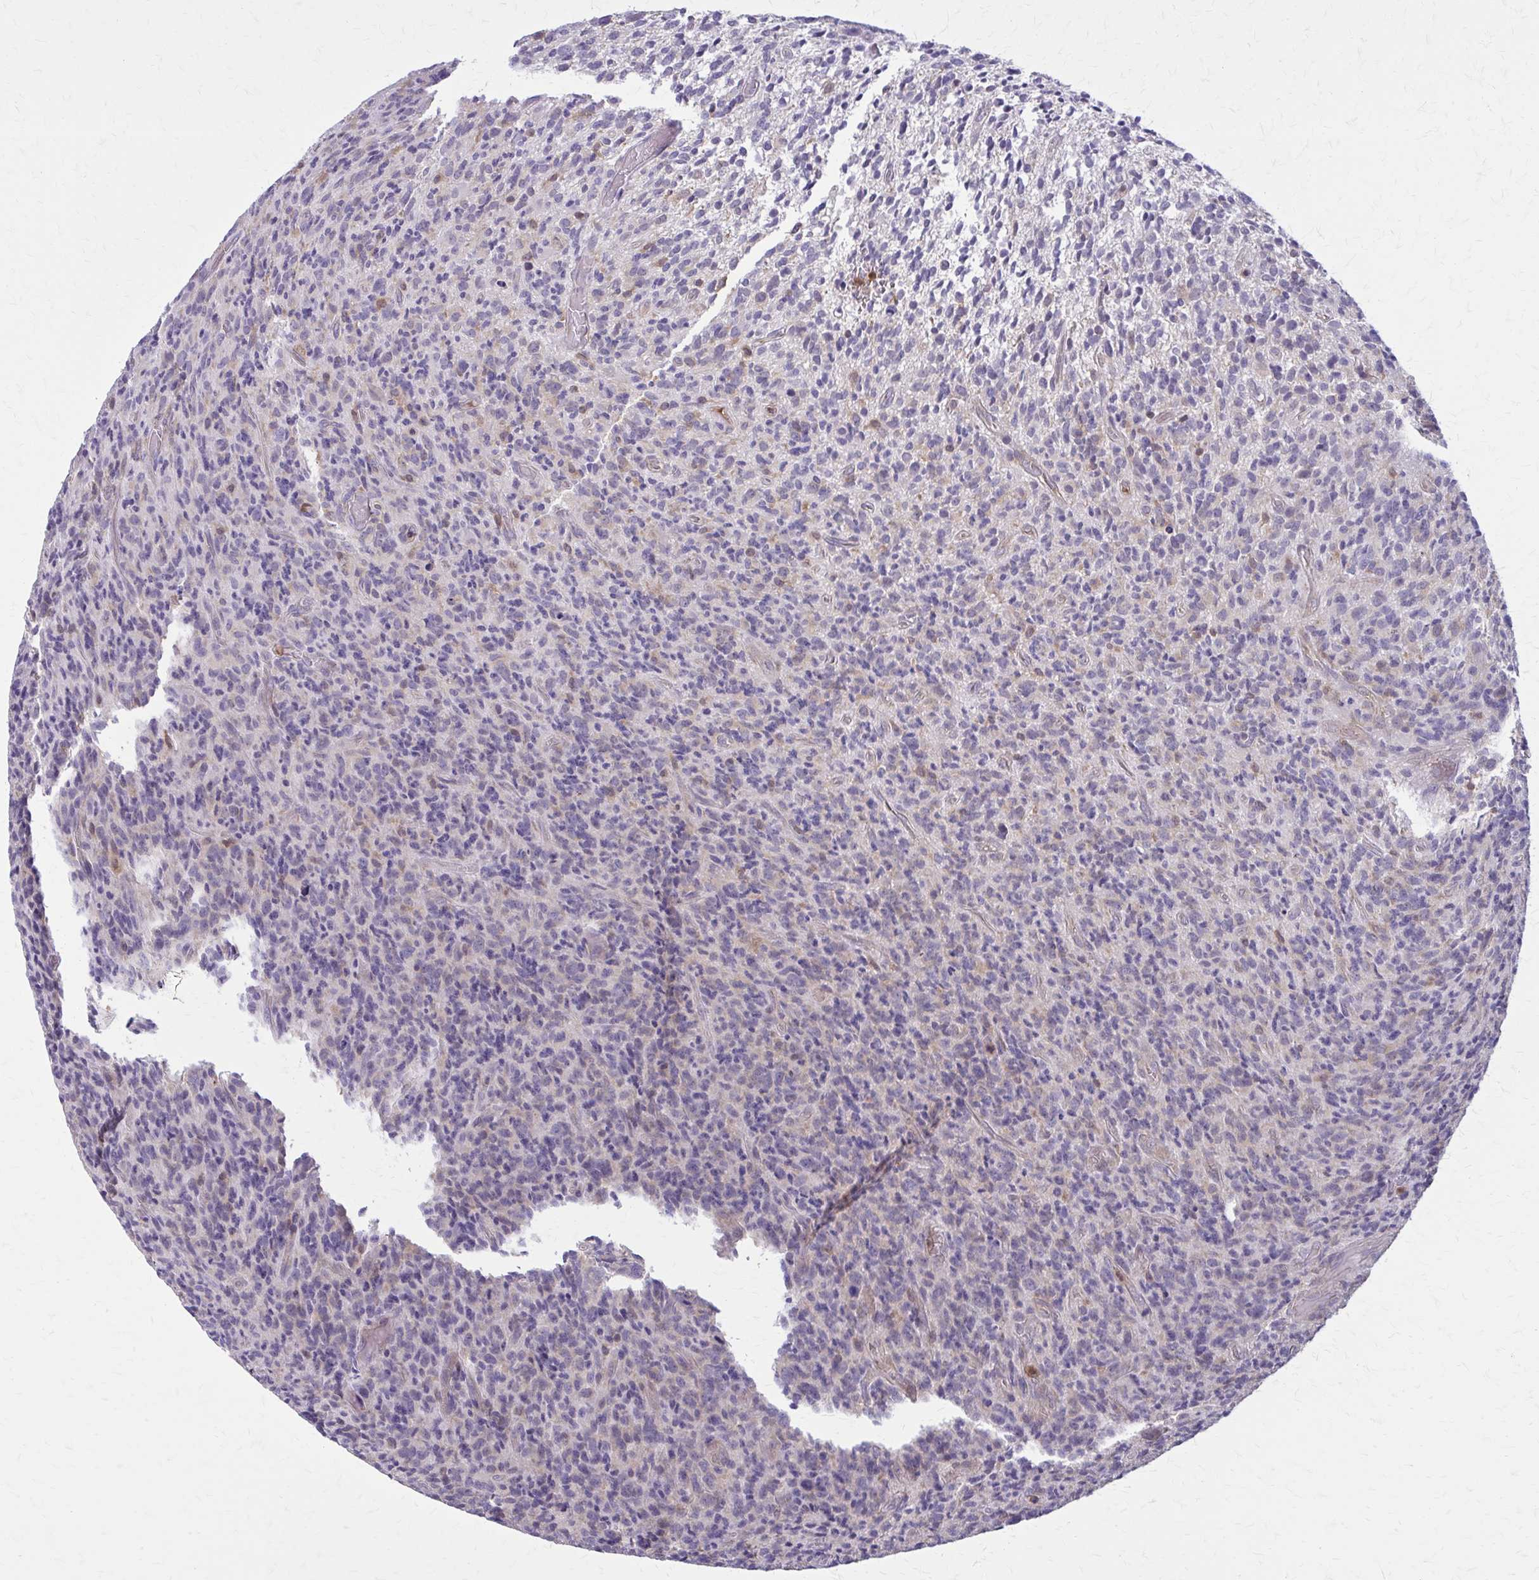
{"staining": {"intensity": "negative", "quantity": "none", "location": "none"}, "tissue": "glioma", "cell_type": "Tumor cells", "image_type": "cancer", "snomed": [{"axis": "morphology", "description": "Glioma, malignant, High grade"}, {"axis": "topography", "description": "Brain"}], "caption": "Immunohistochemistry image of neoplastic tissue: malignant glioma (high-grade) stained with DAB (3,3'-diaminobenzidine) exhibits no significant protein staining in tumor cells. The staining is performed using DAB (3,3'-diaminobenzidine) brown chromogen with nuclei counter-stained in using hematoxylin.", "gene": "NRBF2", "patient": {"sex": "male", "age": 76}}